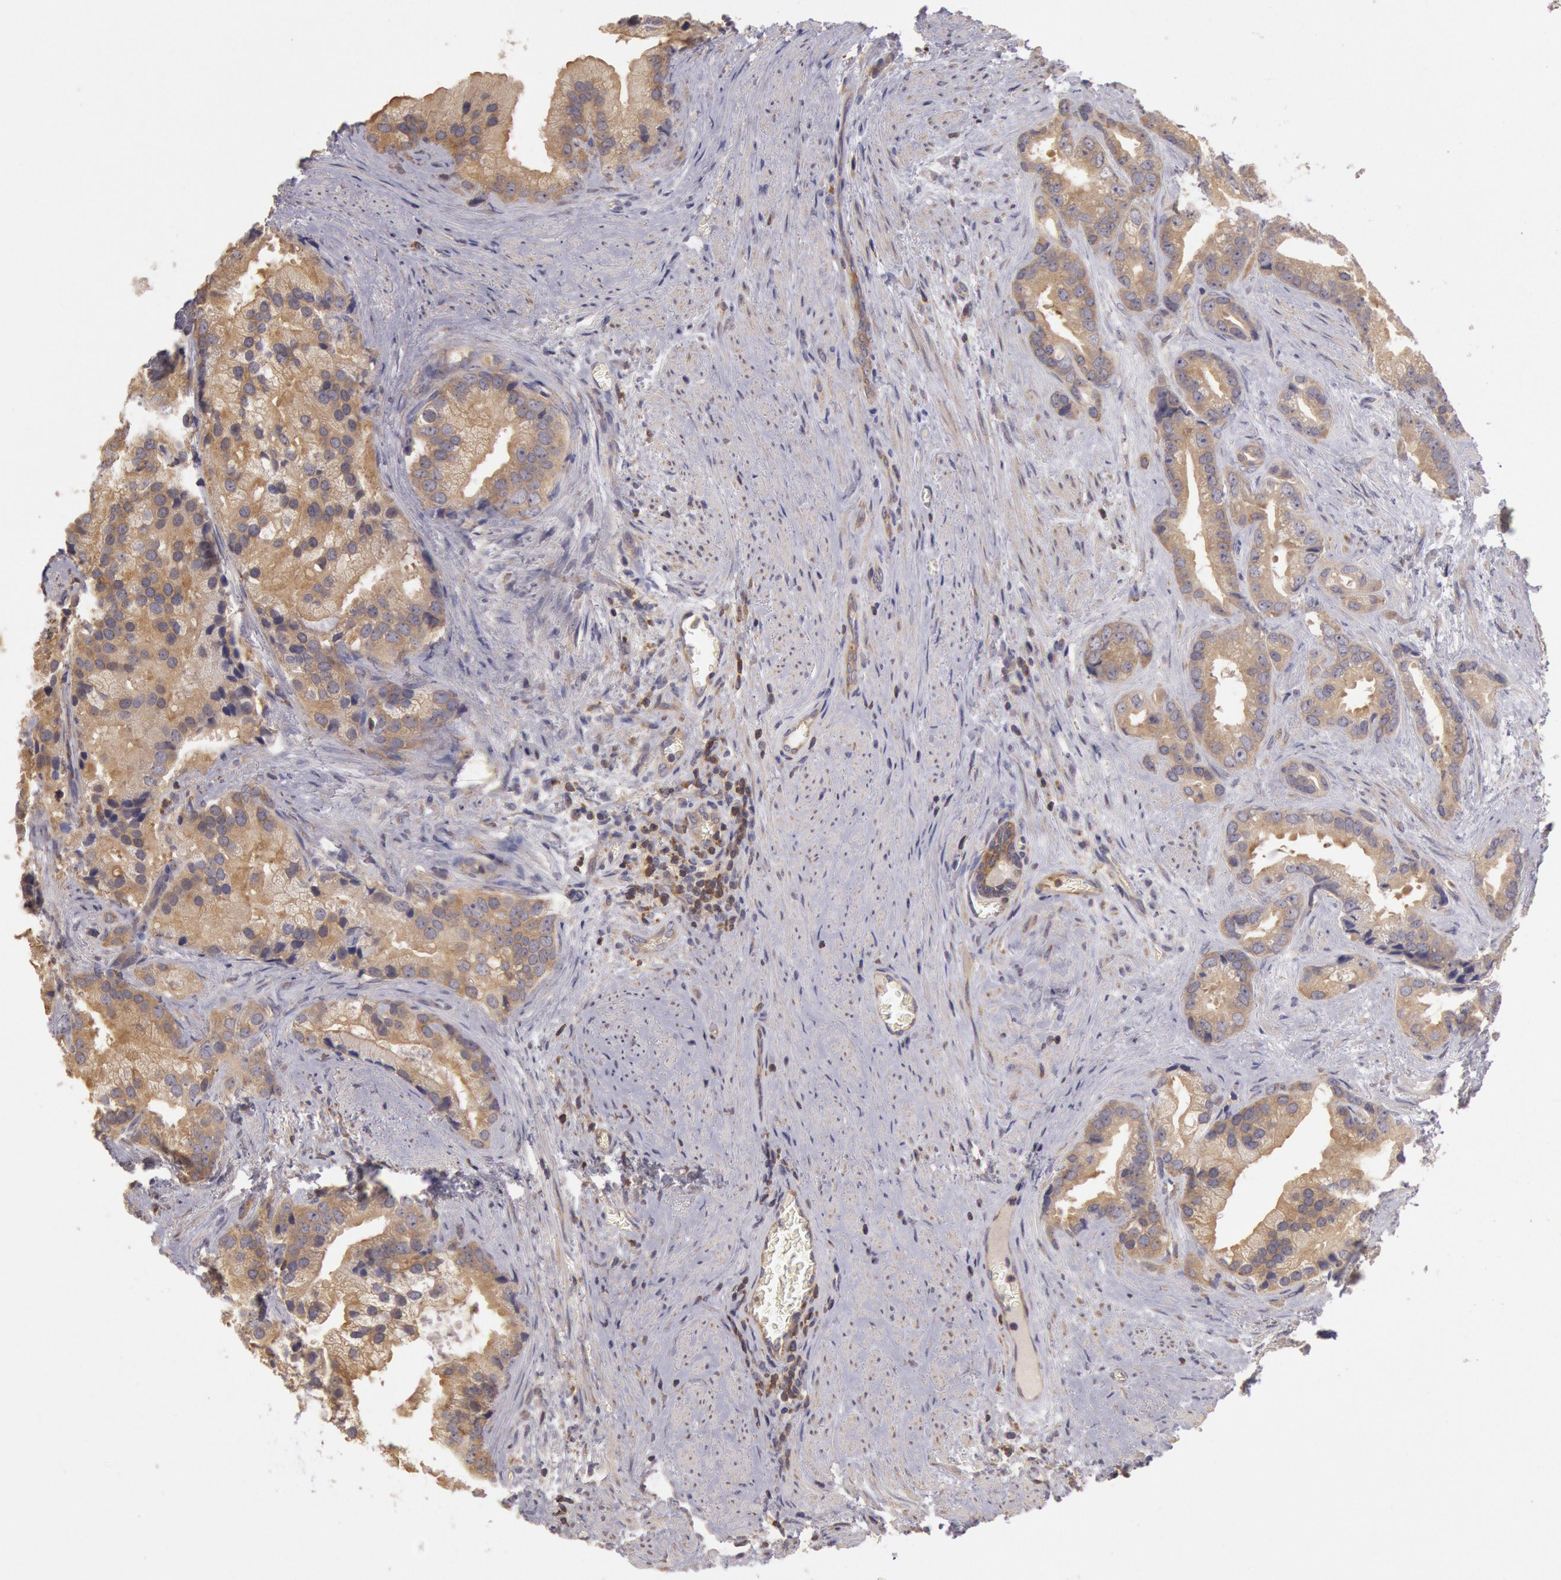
{"staining": {"intensity": "moderate", "quantity": ">75%", "location": "cytoplasmic/membranous"}, "tissue": "prostate cancer", "cell_type": "Tumor cells", "image_type": "cancer", "snomed": [{"axis": "morphology", "description": "Adenocarcinoma, Low grade"}, {"axis": "topography", "description": "Prostate"}], "caption": "An IHC image of neoplastic tissue is shown. Protein staining in brown labels moderate cytoplasmic/membranous positivity in prostate adenocarcinoma (low-grade) within tumor cells.", "gene": "NMT2", "patient": {"sex": "male", "age": 71}}